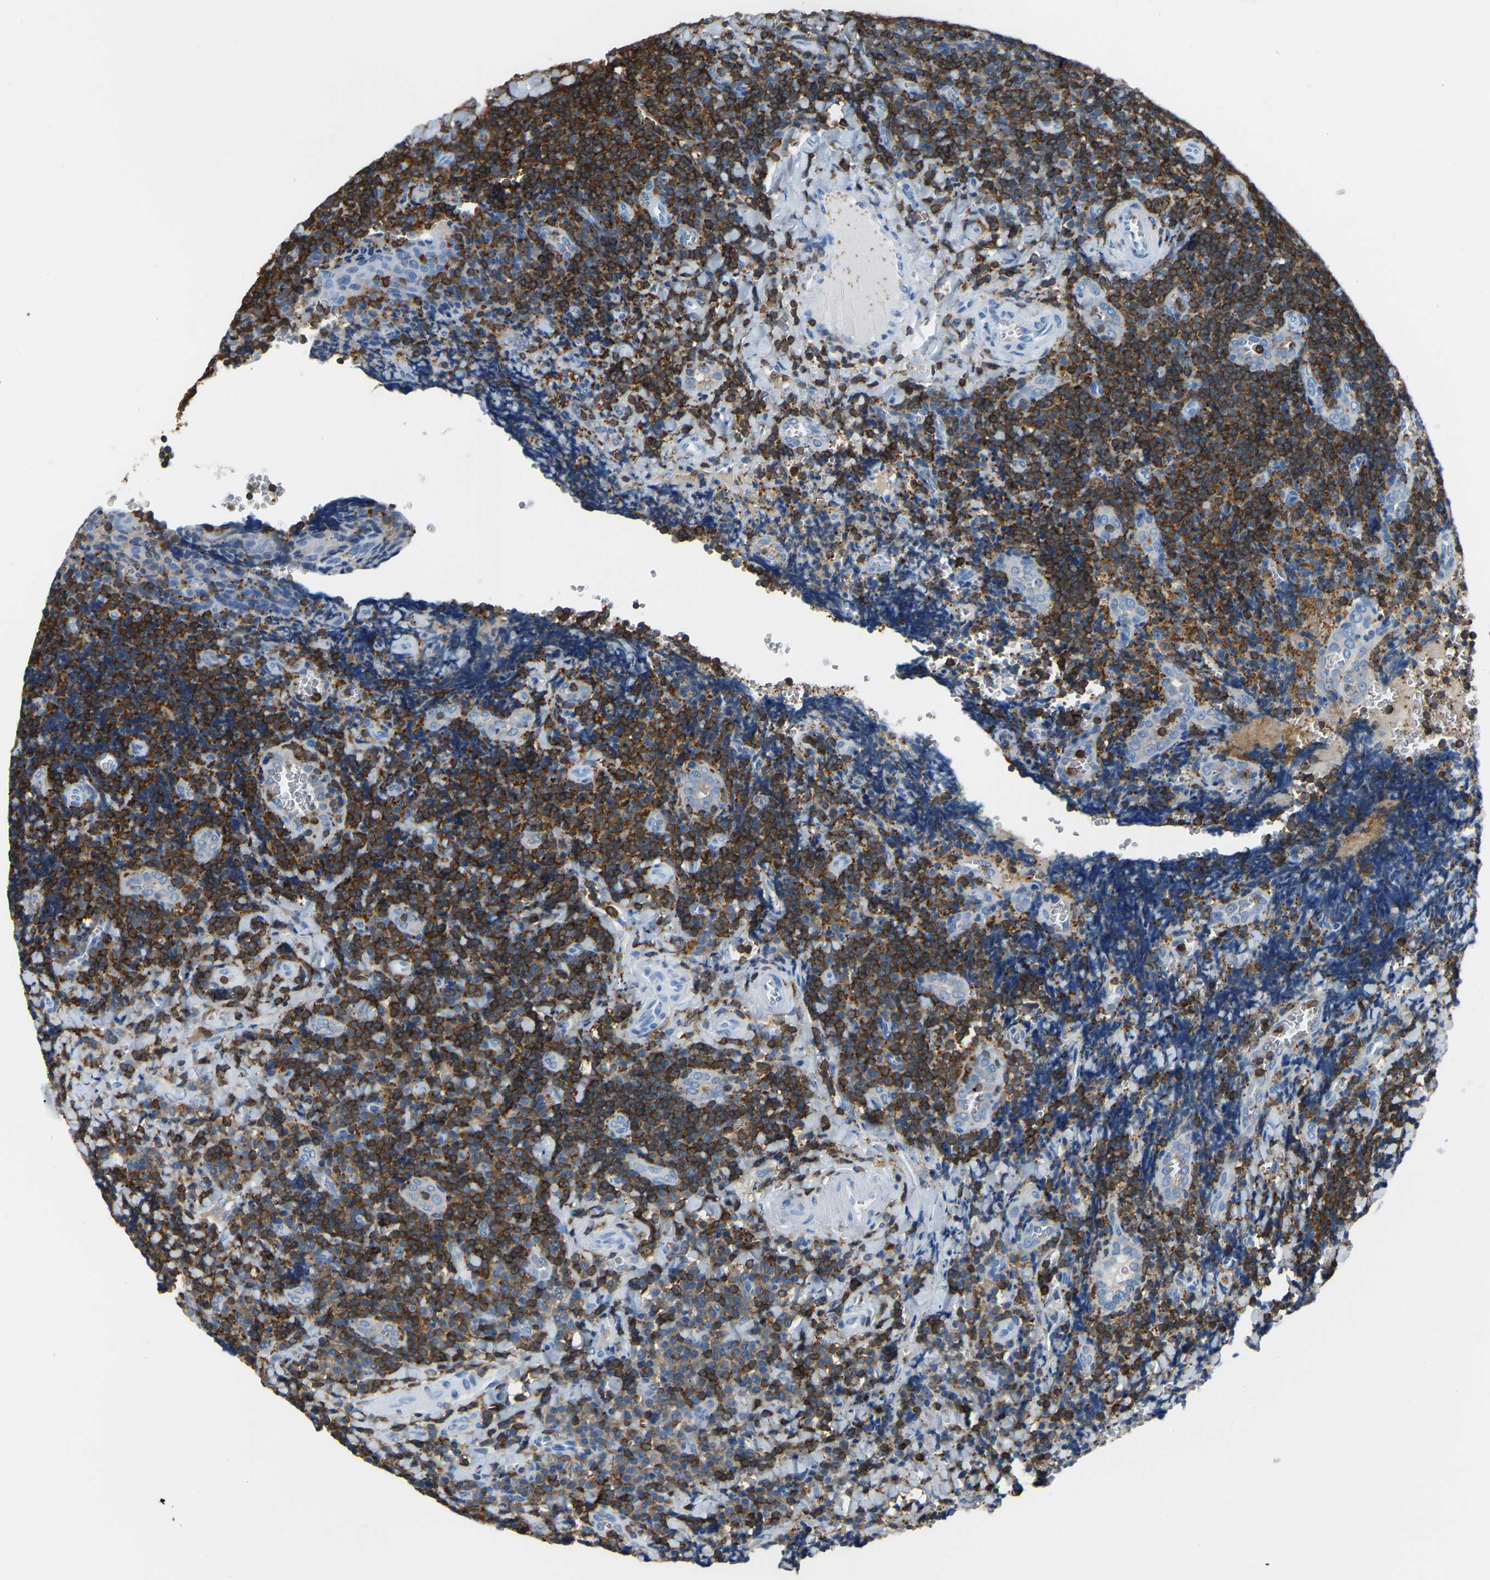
{"staining": {"intensity": "moderate", "quantity": ">75%", "location": "cytoplasmic/membranous"}, "tissue": "tonsil", "cell_type": "Germinal center cells", "image_type": "normal", "snomed": [{"axis": "morphology", "description": "Normal tissue, NOS"}, {"axis": "morphology", "description": "Inflammation, NOS"}, {"axis": "topography", "description": "Tonsil"}], "caption": "High-power microscopy captured an immunohistochemistry photomicrograph of normal tonsil, revealing moderate cytoplasmic/membranous expression in about >75% of germinal center cells.", "gene": "ARHGAP45", "patient": {"sex": "female", "age": 31}}